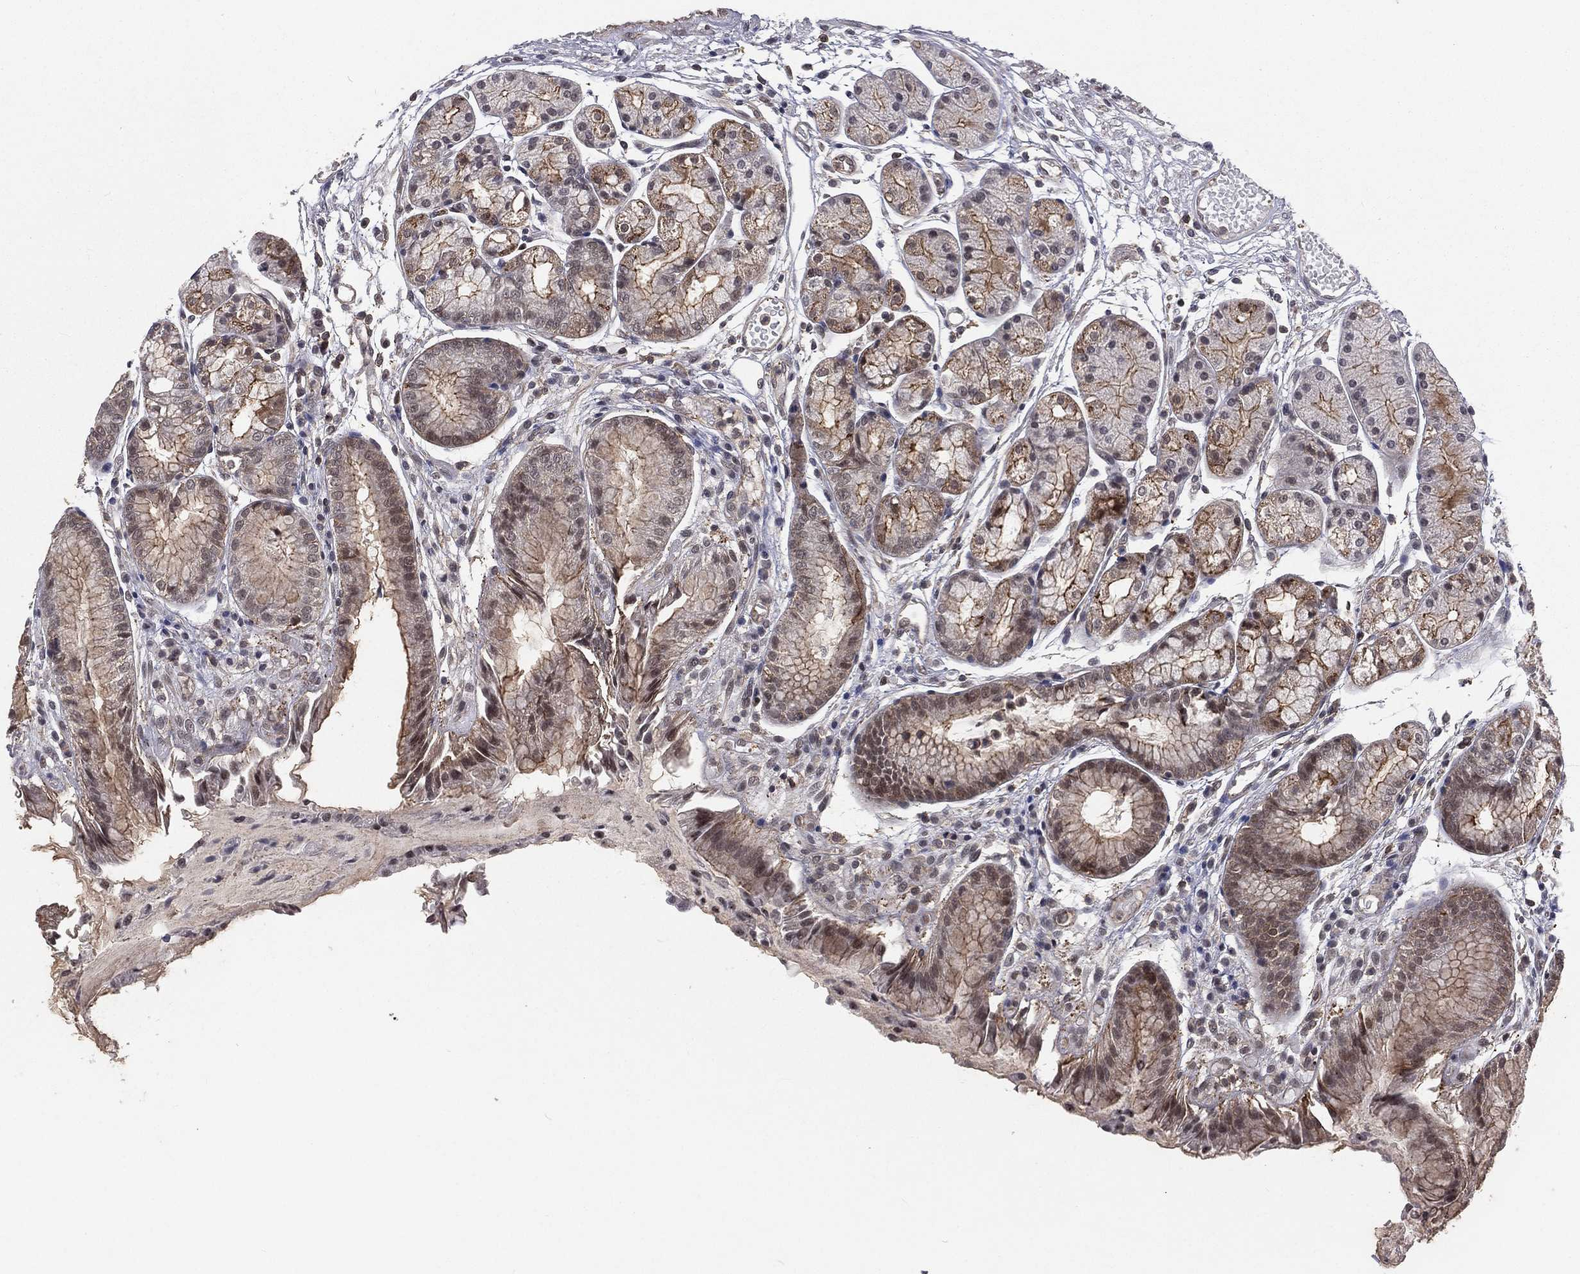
{"staining": {"intensity": "moderate", "quantity": "25%-75%", "location": "cytoplasmic/membranous"}, "tissue": "stomach", "cell_type": "Glandular cells", "image_type": "normal", "snomed": [{"axis": "morphology", "description": "Normal tissue, NOS"}, {"axis": "topography", "description": "Stomach, upper"}], "caption": "Protein positivity by IHC demonstrates moderate cytoplasmic/membranous expression in about 25%-75% of glandular cells in normal stomach. The protein is stained brown, and the nuclei are stained in blue (DAB IHC with brightfield microscopy, high magnification).", "gene": "MORC2", "patient": {"sex": "male", "age": 72}}